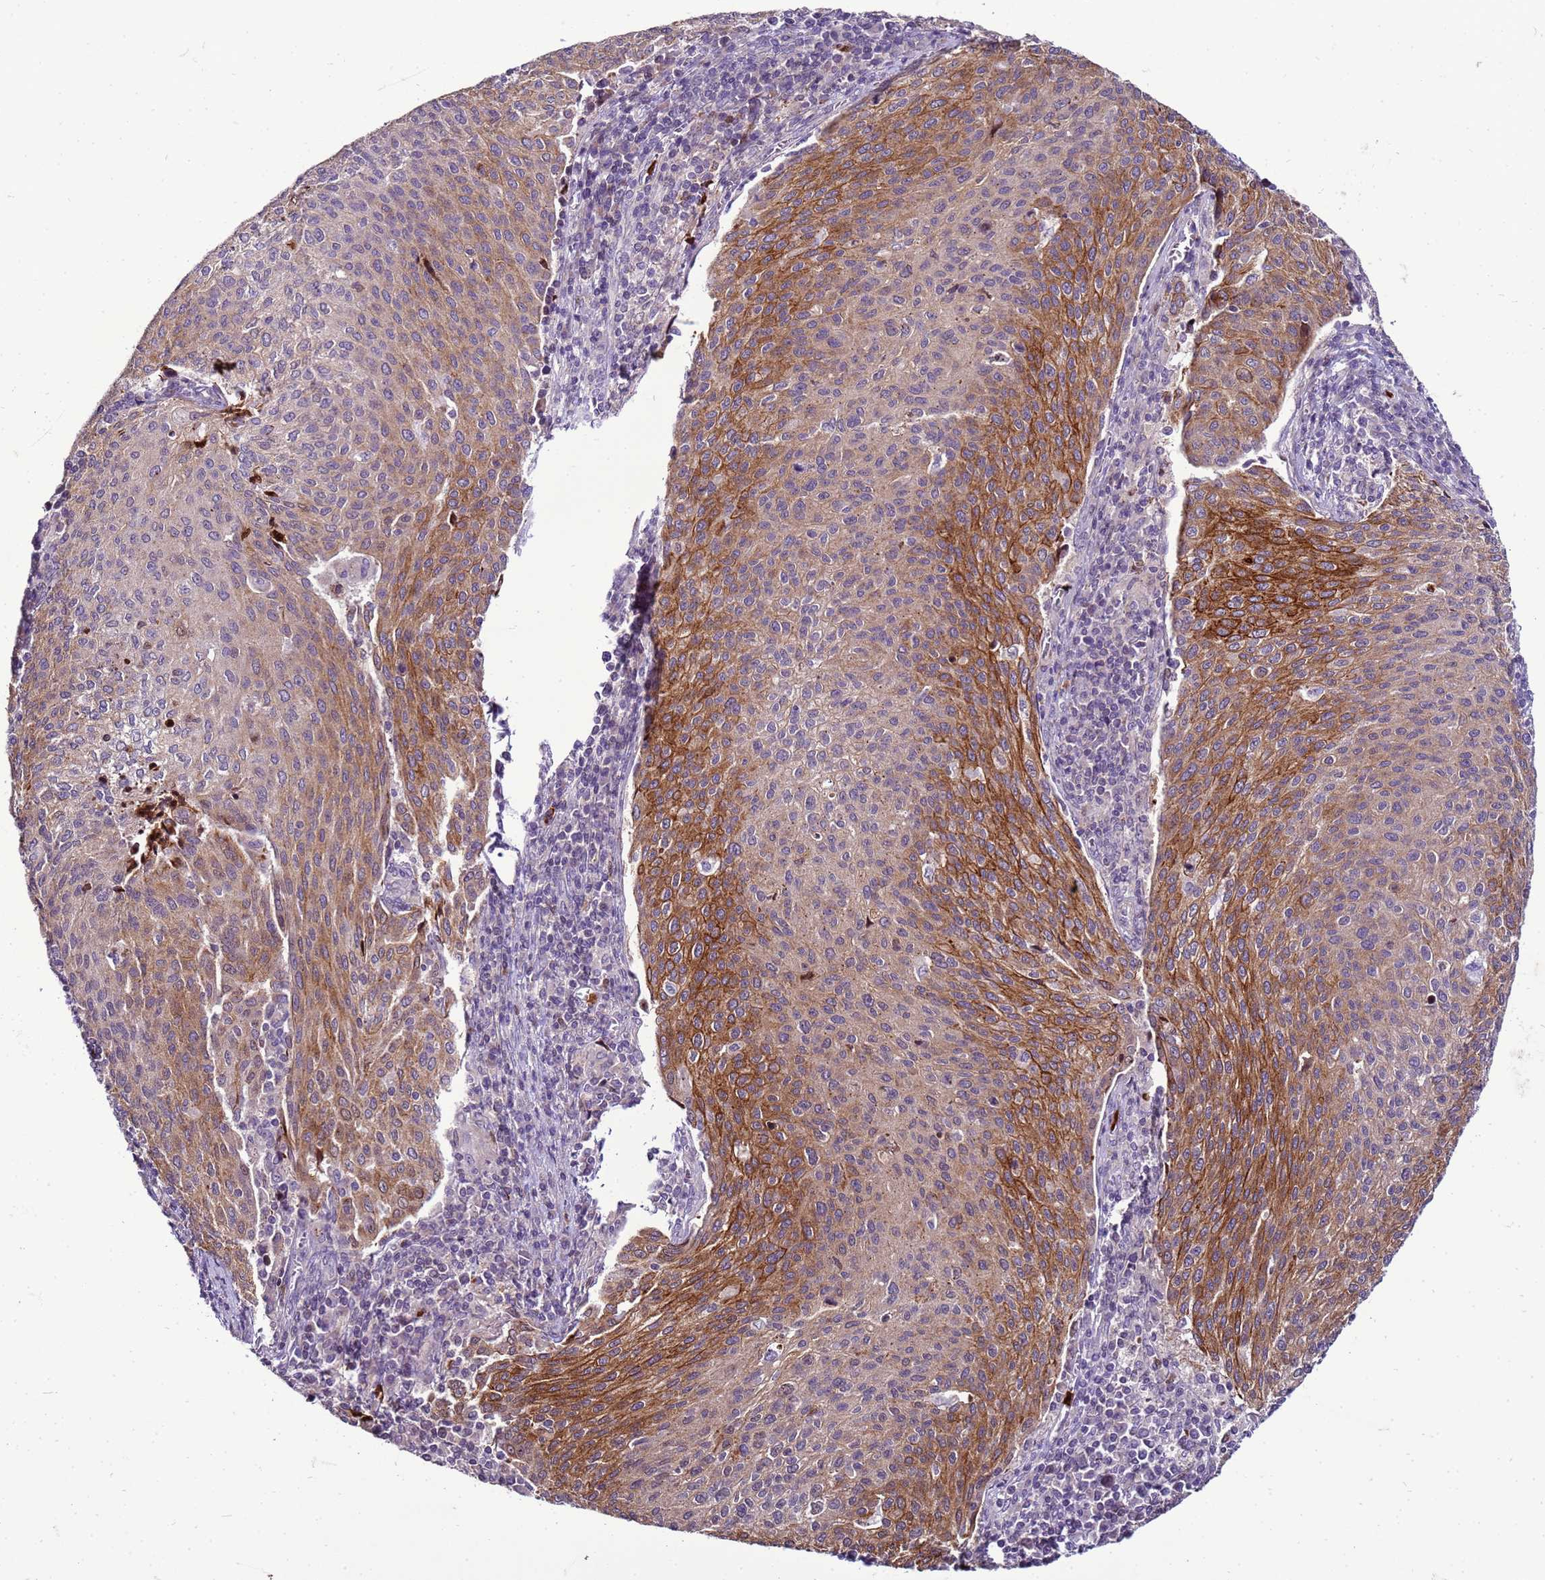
{"staining": {"intensity": "moderate", "quantity": "25%-75%", "location": "cytoplasmic/membranous"}, "tissue": "cervical cancer", "cell_type": "Tumor cells", "image_type": "cancer", "snomed": [{"axis": "morphology", "description": "Squamous cell carcinoma, NOS"}, {"axis": "topography", "description": "Cervix"}], "caption": "IHC photomicrograph of neoplastic tissue: human cervical cancer (squamous cell carcinoma) stained using immunohistochemistry (IHC) displays medium levels of moderate protein expression localized specifically in the cytoplasmic/membranous of tumor cells, appearing as a cytoplasmic/membranous brown color.", "gene": "VPS4B", "patient": {"sex": "female", "age": 46}}